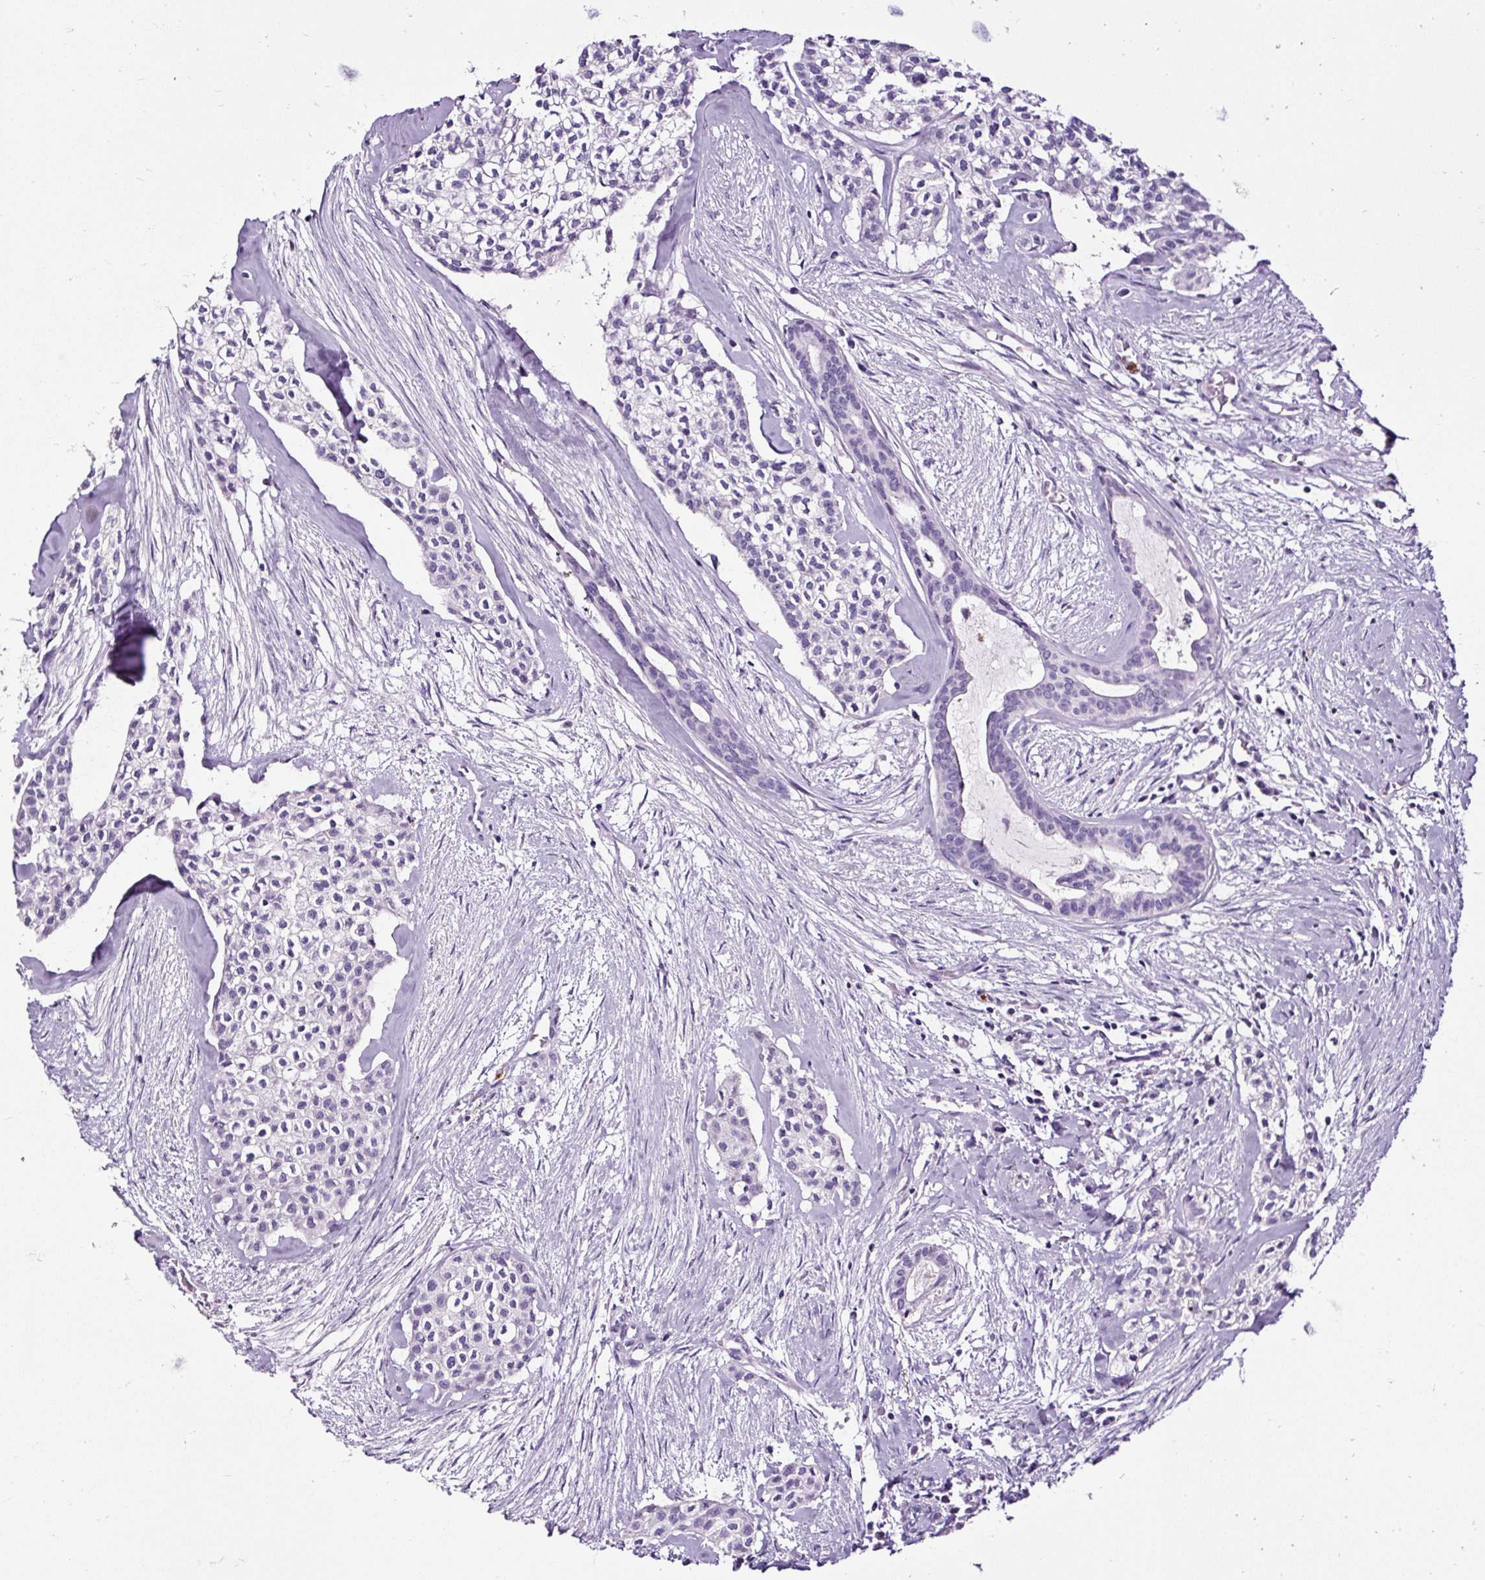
{"staining": {"intensity": "negative", "quantity": "none", "location": "none"}, "tissue": "head and neck cancer", "cell_type": "Tumor cells", "image_type": "cancer", "snomed": [{"axis": "morphology", "description": "Adenocarcinoma, NOS"}, {"axis": "topography", "description": "Head-Neck"}], "caption": "This is an IHC image of head and neck cancer. There is no staining in tumor cells.", "gene": "SLC7A8", "patient": {"sex": "male", "age": 81}}